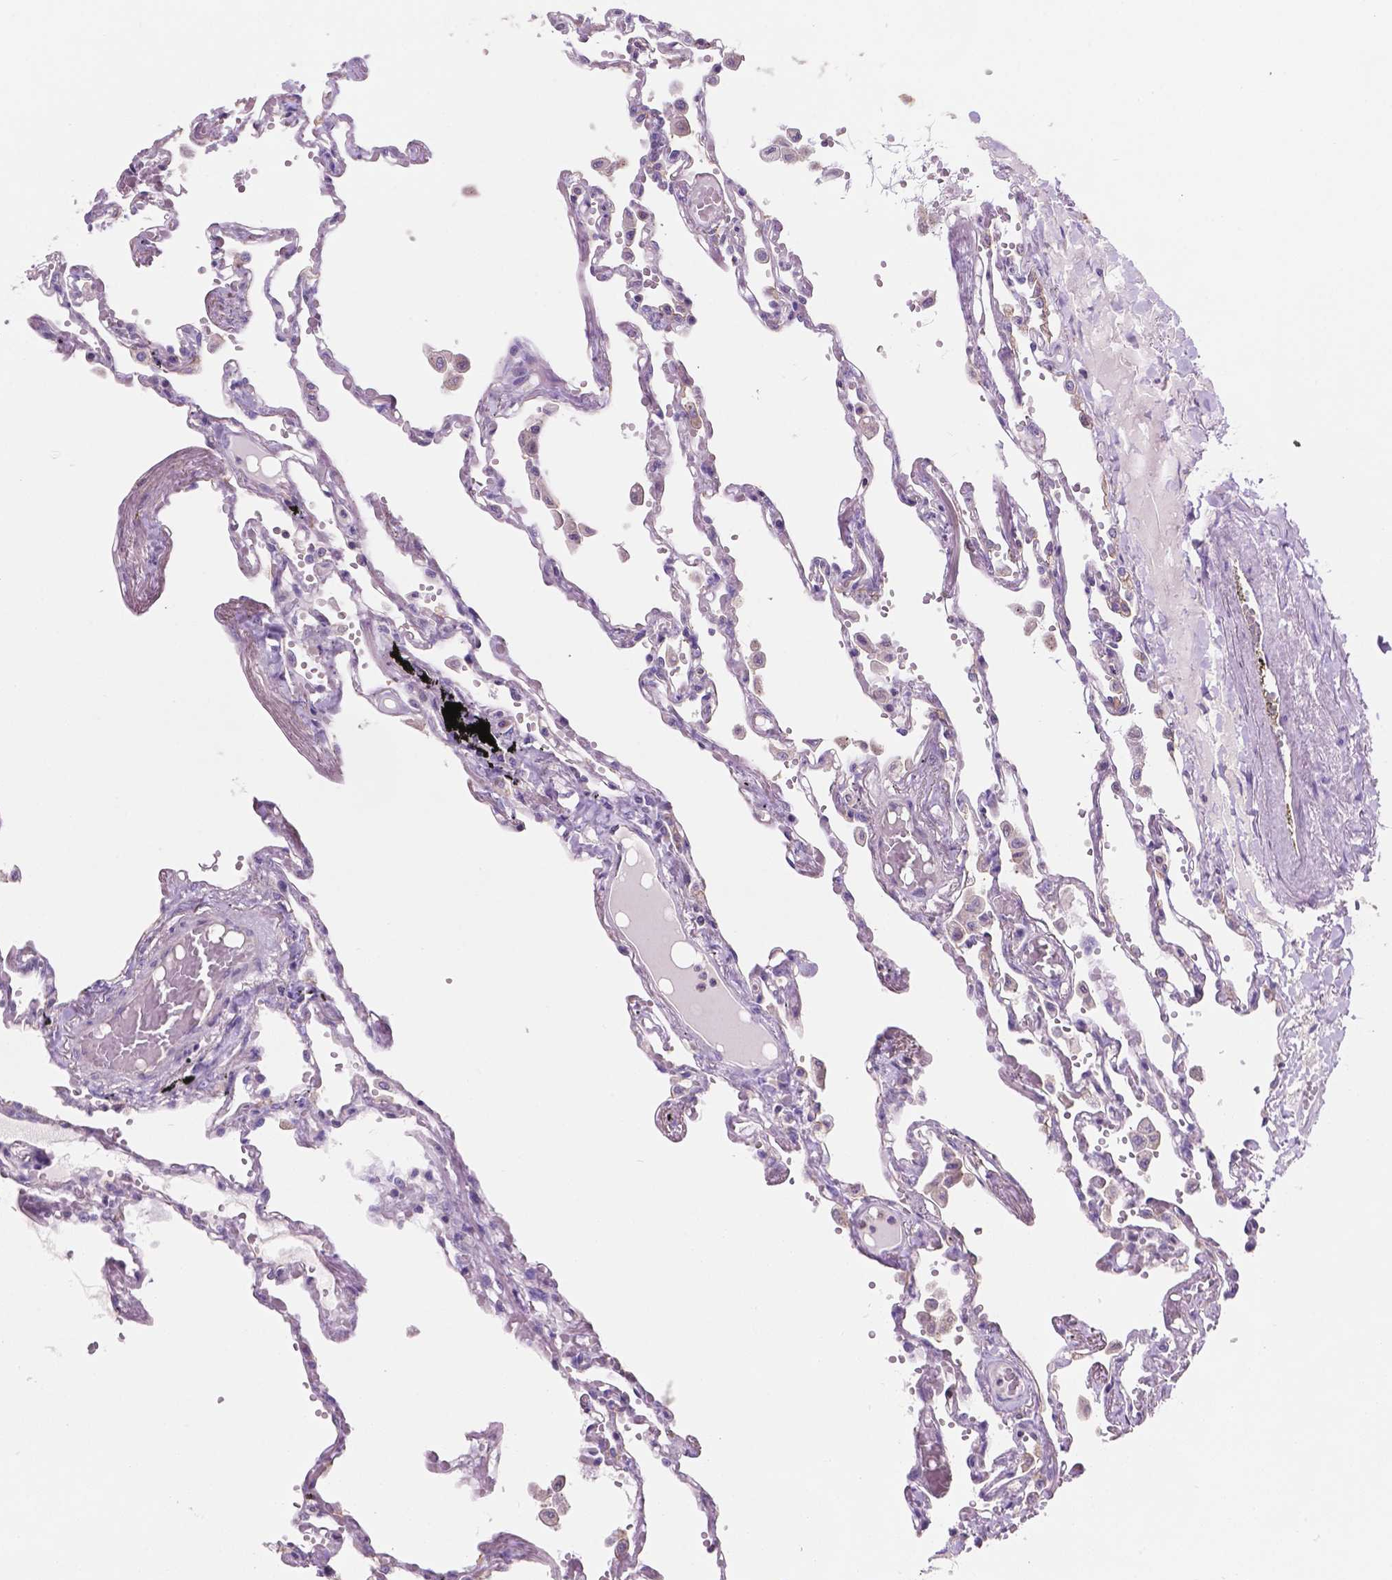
{"staining": {"intensity": "weak", "quantity": "<25%", "location": "cytoplasmic/membranous"}, "tissue": "lung", "cell_type": "Alveolar cells", "image_type": "normal", "snomed": [{"axis": "morphology", "description": "Normal tissue, NOS"}, {"axis": "morphology", "description": "Adenocarcinoma, NOS"}, {"axis": "topography", "description": "Cartilage tissue"}, {"axis": "topography", "description": "Lung"}], "caption": "DAB (3,3'-diaminobenzidine) immunohistochemical staining of normal lung demonstrates no significant staining in alveolar cells. The staining is performed using DAB (3,3'-diaminobenzidine) brown chromogen with nuclei counter-stained in using hematoxylin.", "gene": "MKRN2OS", "patient": {"sex": "female", "age": 67}}